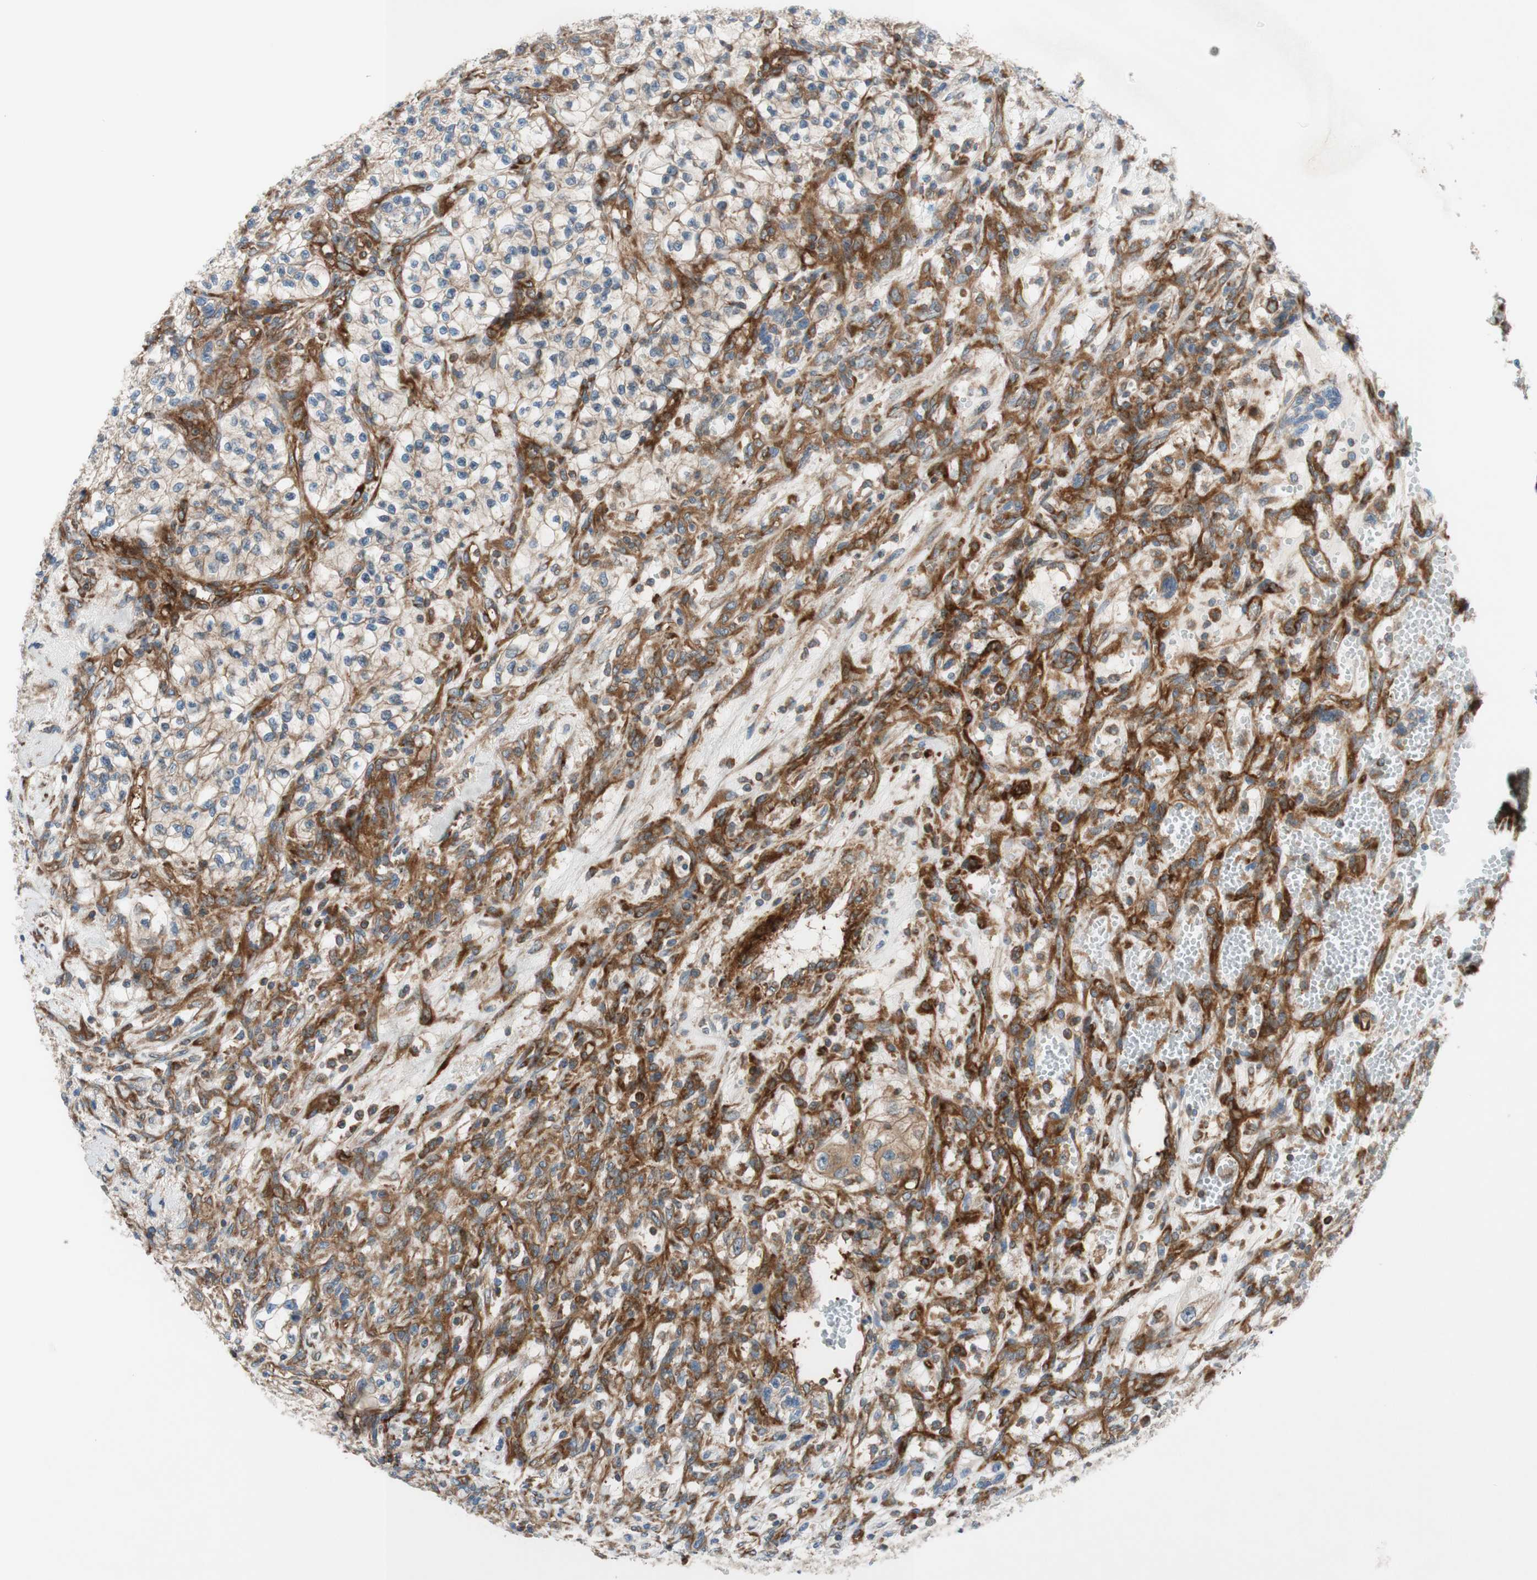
{"staining": {"intensity": "weak", "quantity": ">75%", "location": "cytoplasmic/membranous"}, "tissue": "renal cancer", "cell_type": "Tumor cells", "image_type": "cancer", "snomed": [{"axis": "morphology", "description": "Adenocarcinoma, NOS"}, {"axis": "topography", "description": "Kidney"}], "caption": "The immunohistochemical stain shows weak cytoplasmic/membranous expression in tumor cells of renal adenocarcinoma tissue.", "gene": "CCN4", "patient": {"sex": "female", "age": 57}}